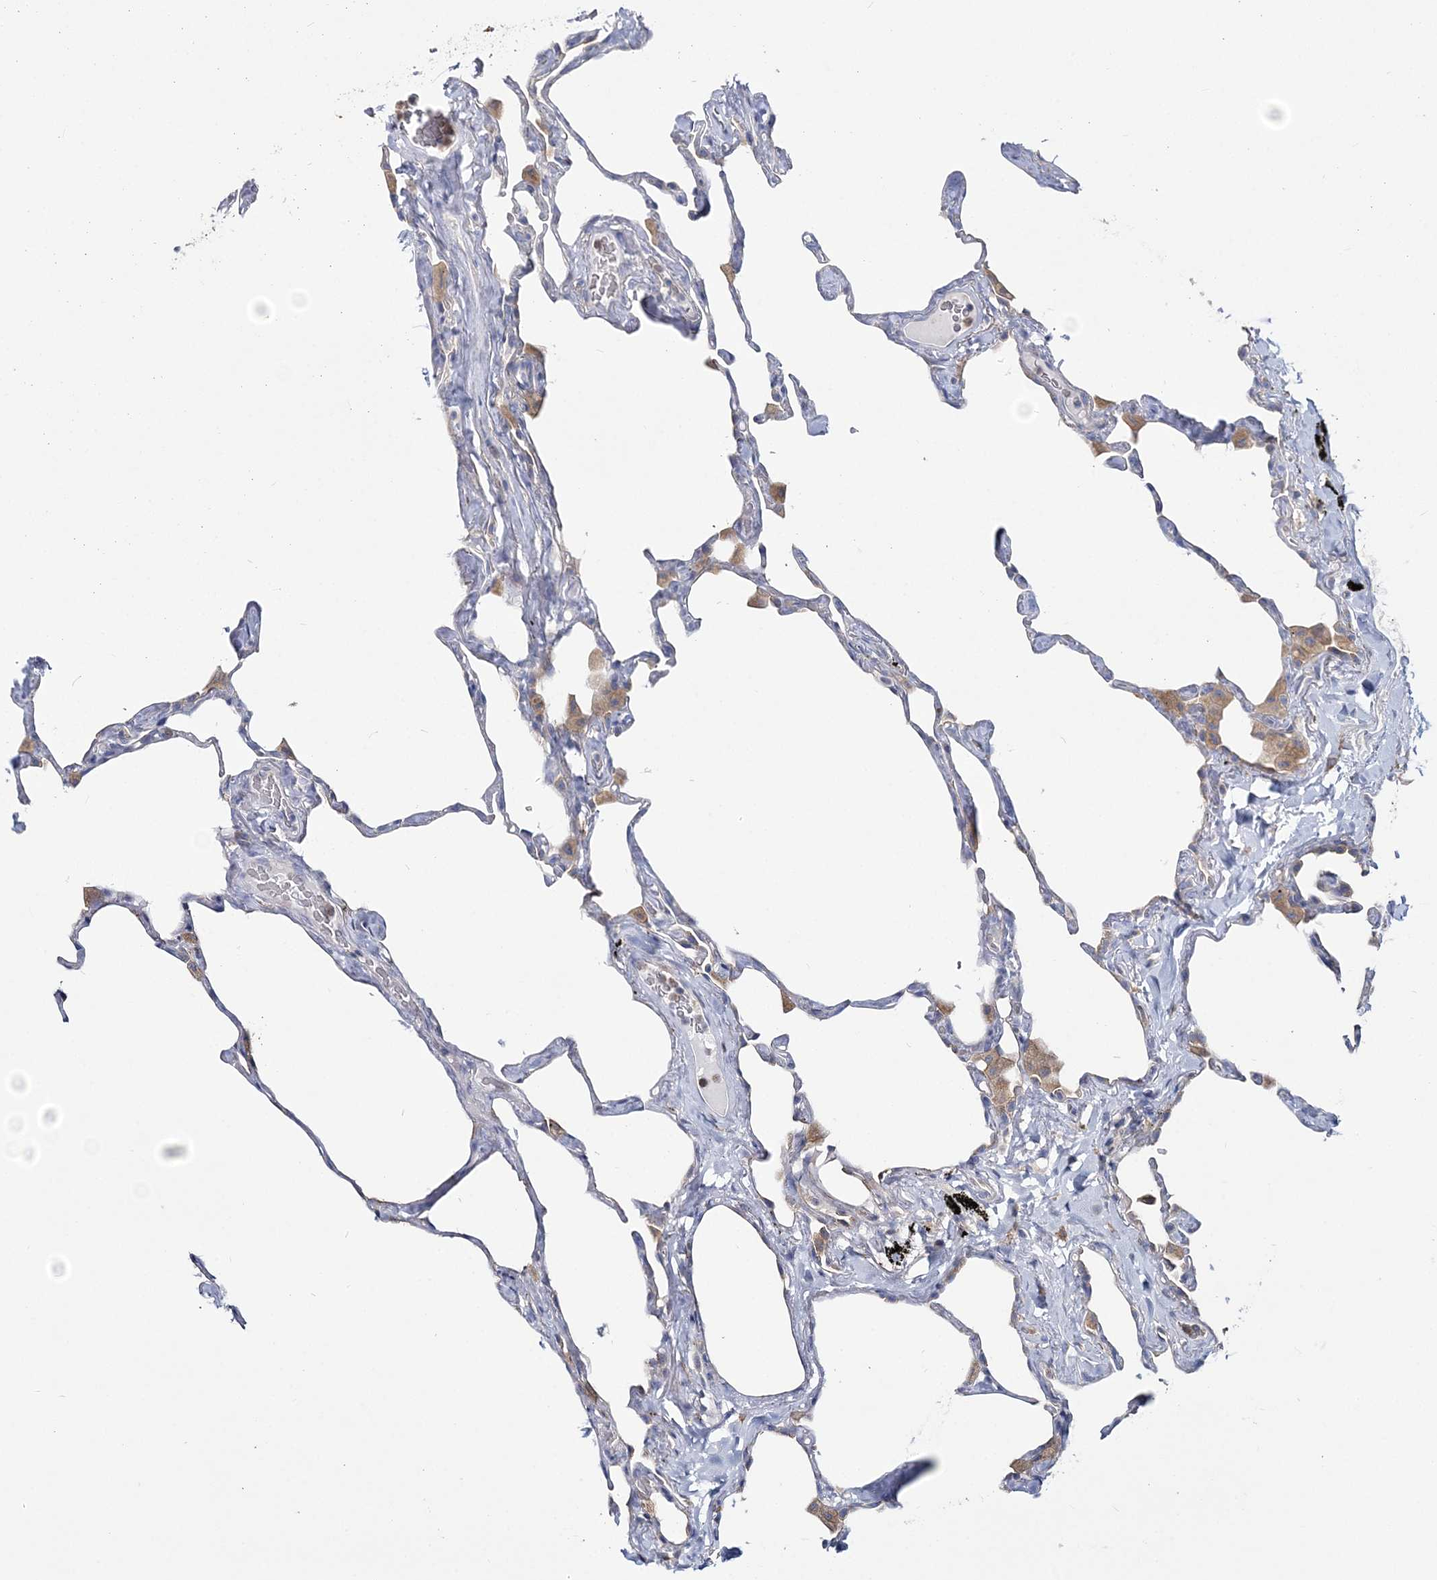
{"staining": {"intensity": "negative", "quantity": "none", "location": "none"}, "tissue": "lung", "cell_type": "Alveolar cells", "image_type": "normal", "snomed": [{"axis": "morphology", "description": "Normal tissue, NOS"}, {"axis": "topography", "description": "Lung"}], "caption": "Protein analysis of benign lung reveals no significant staining in alveolar cells.", "gene": "ATP11B", "patient": {"sex": "male", "age": 65}}